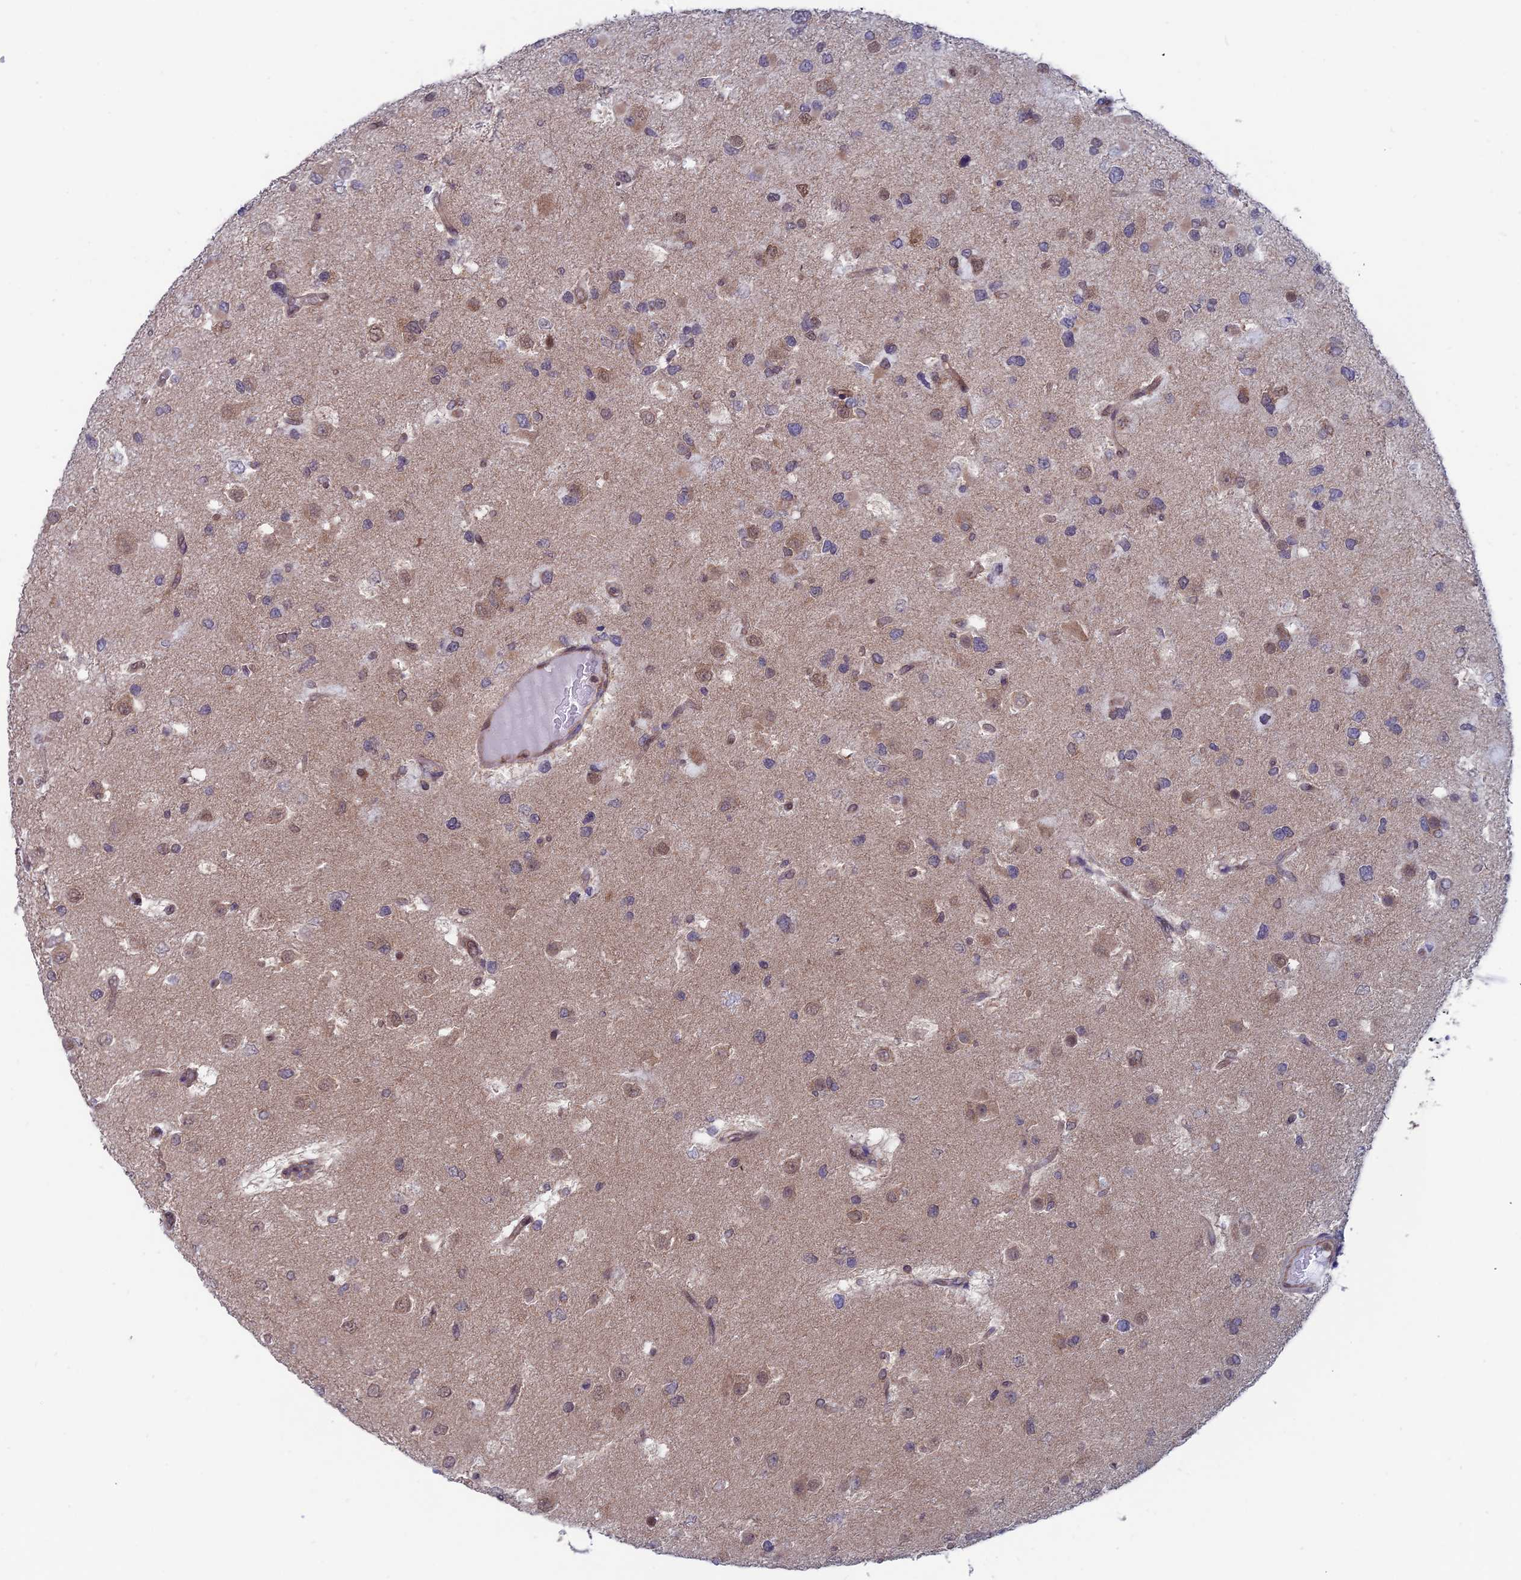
{"staining": {"intensity": "moderate", "quantity": "25%-75%", "location": "cytoplasmic/membranous,nuclear"}, "tissue": "glioma", "cell_type": "Tumor cells", "image_type": "cancer", "snomed": [{"axis": "morphology", "description": "Glioma, malignant, High grade"}, {"axis": "topography", "description": "Brain"}], "caption": "High-grade glioma (malignant) stained with a protein marker displays moderate staining in tumor cells.", "gene": "IGBP1", "patient": {"sex": "male", "age": 53}}